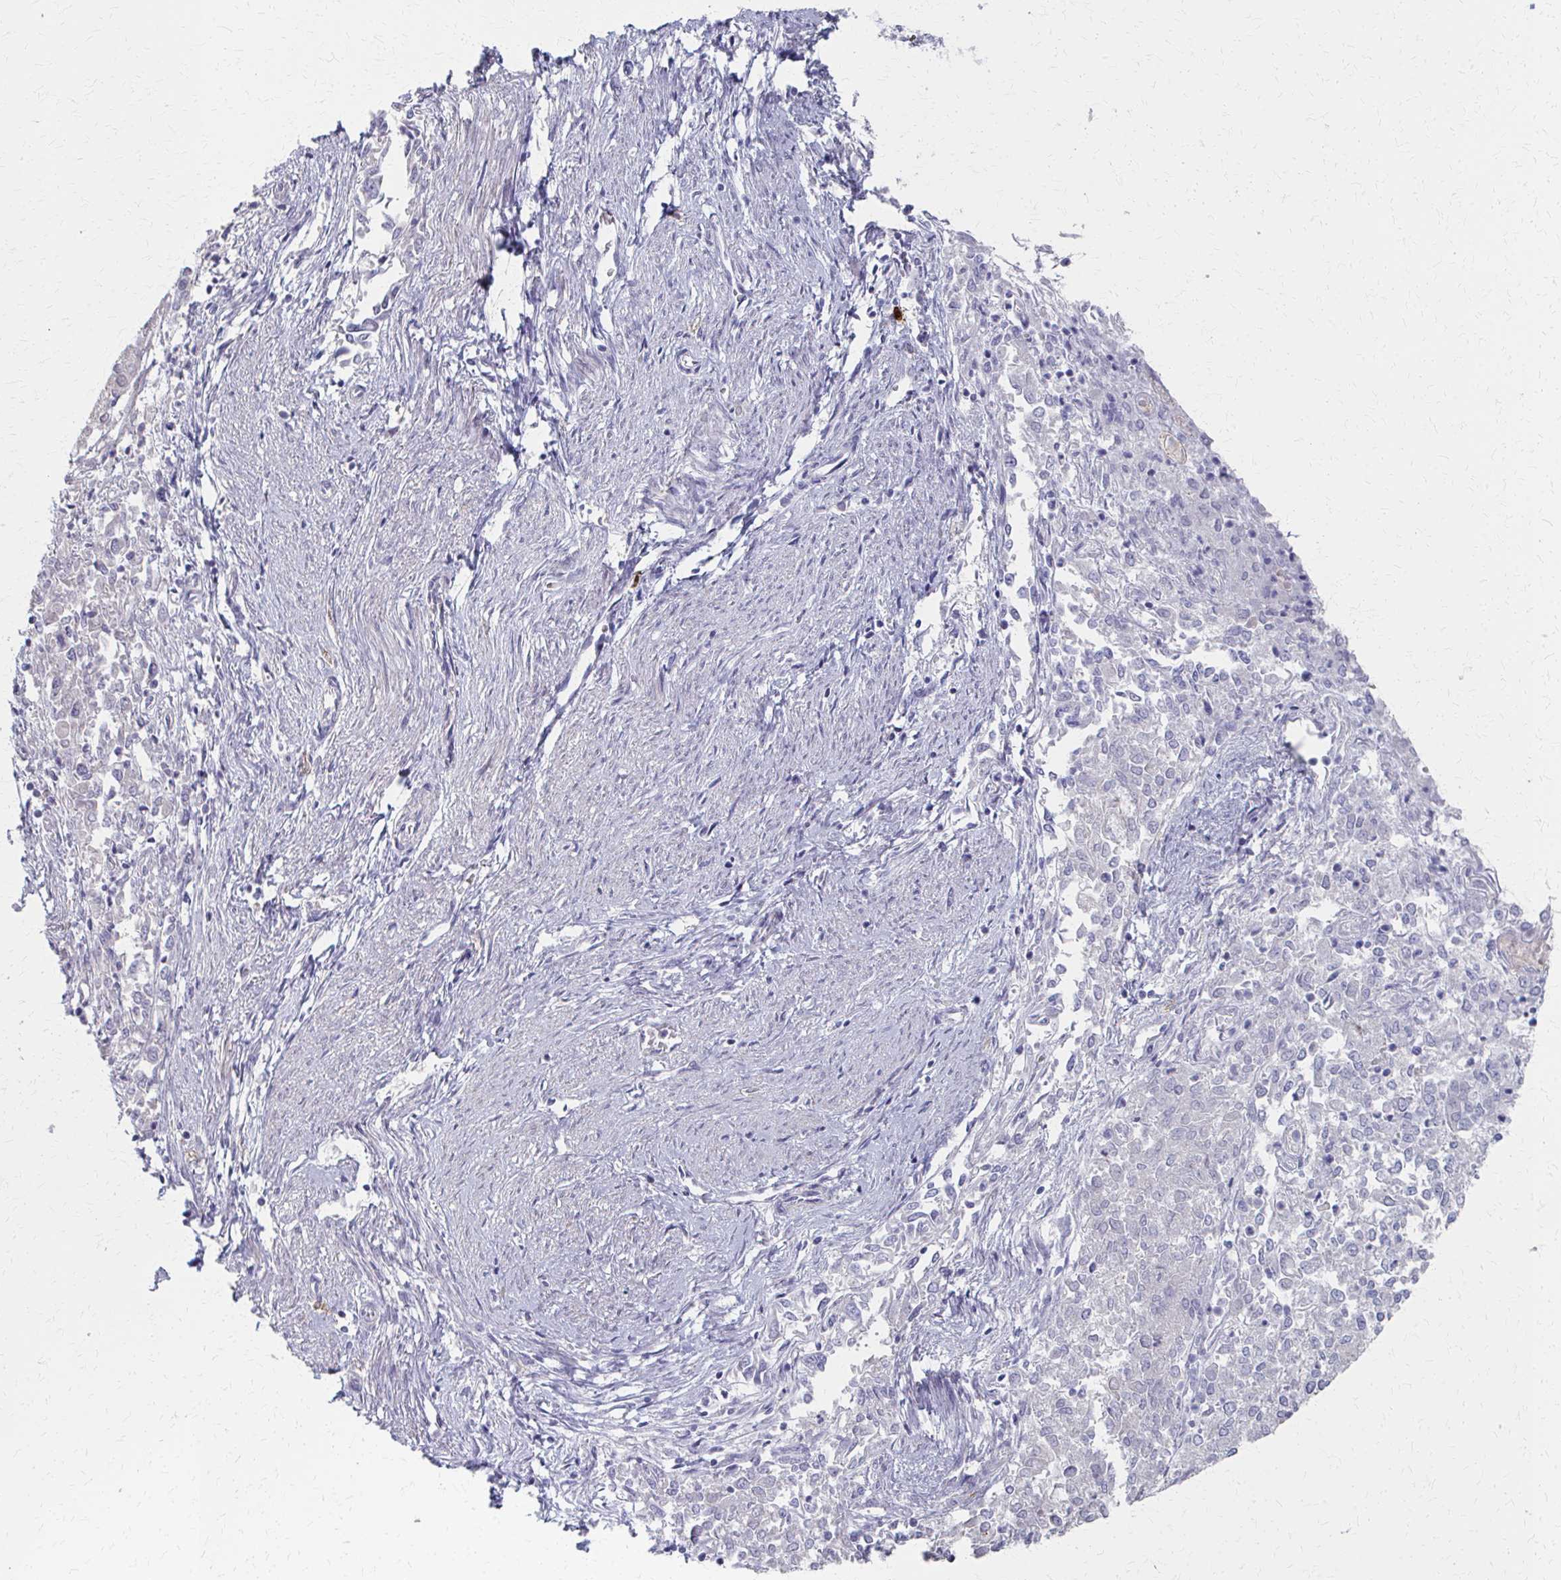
{"staining": {"intensity": "negative", "quantity": "none", "location": "none"}, "tissue": "endometrial cancer", "cell_type": "Tumor cells", "image_type": "cancer", "snomed": [{"axis": "morphology", "description": "Adenocarcinoma, NOS"}, {"axis": "topography", "description": "Endometrium"}], "caption": "High power microscopy image of an immunohistochemistry (IHC) histopathology image of endometrial adenocarcinoma, revealing no significant positivity in tumor cells.", "gene": "MS4A2", "patient": {"sex": "female", "age": 57}}